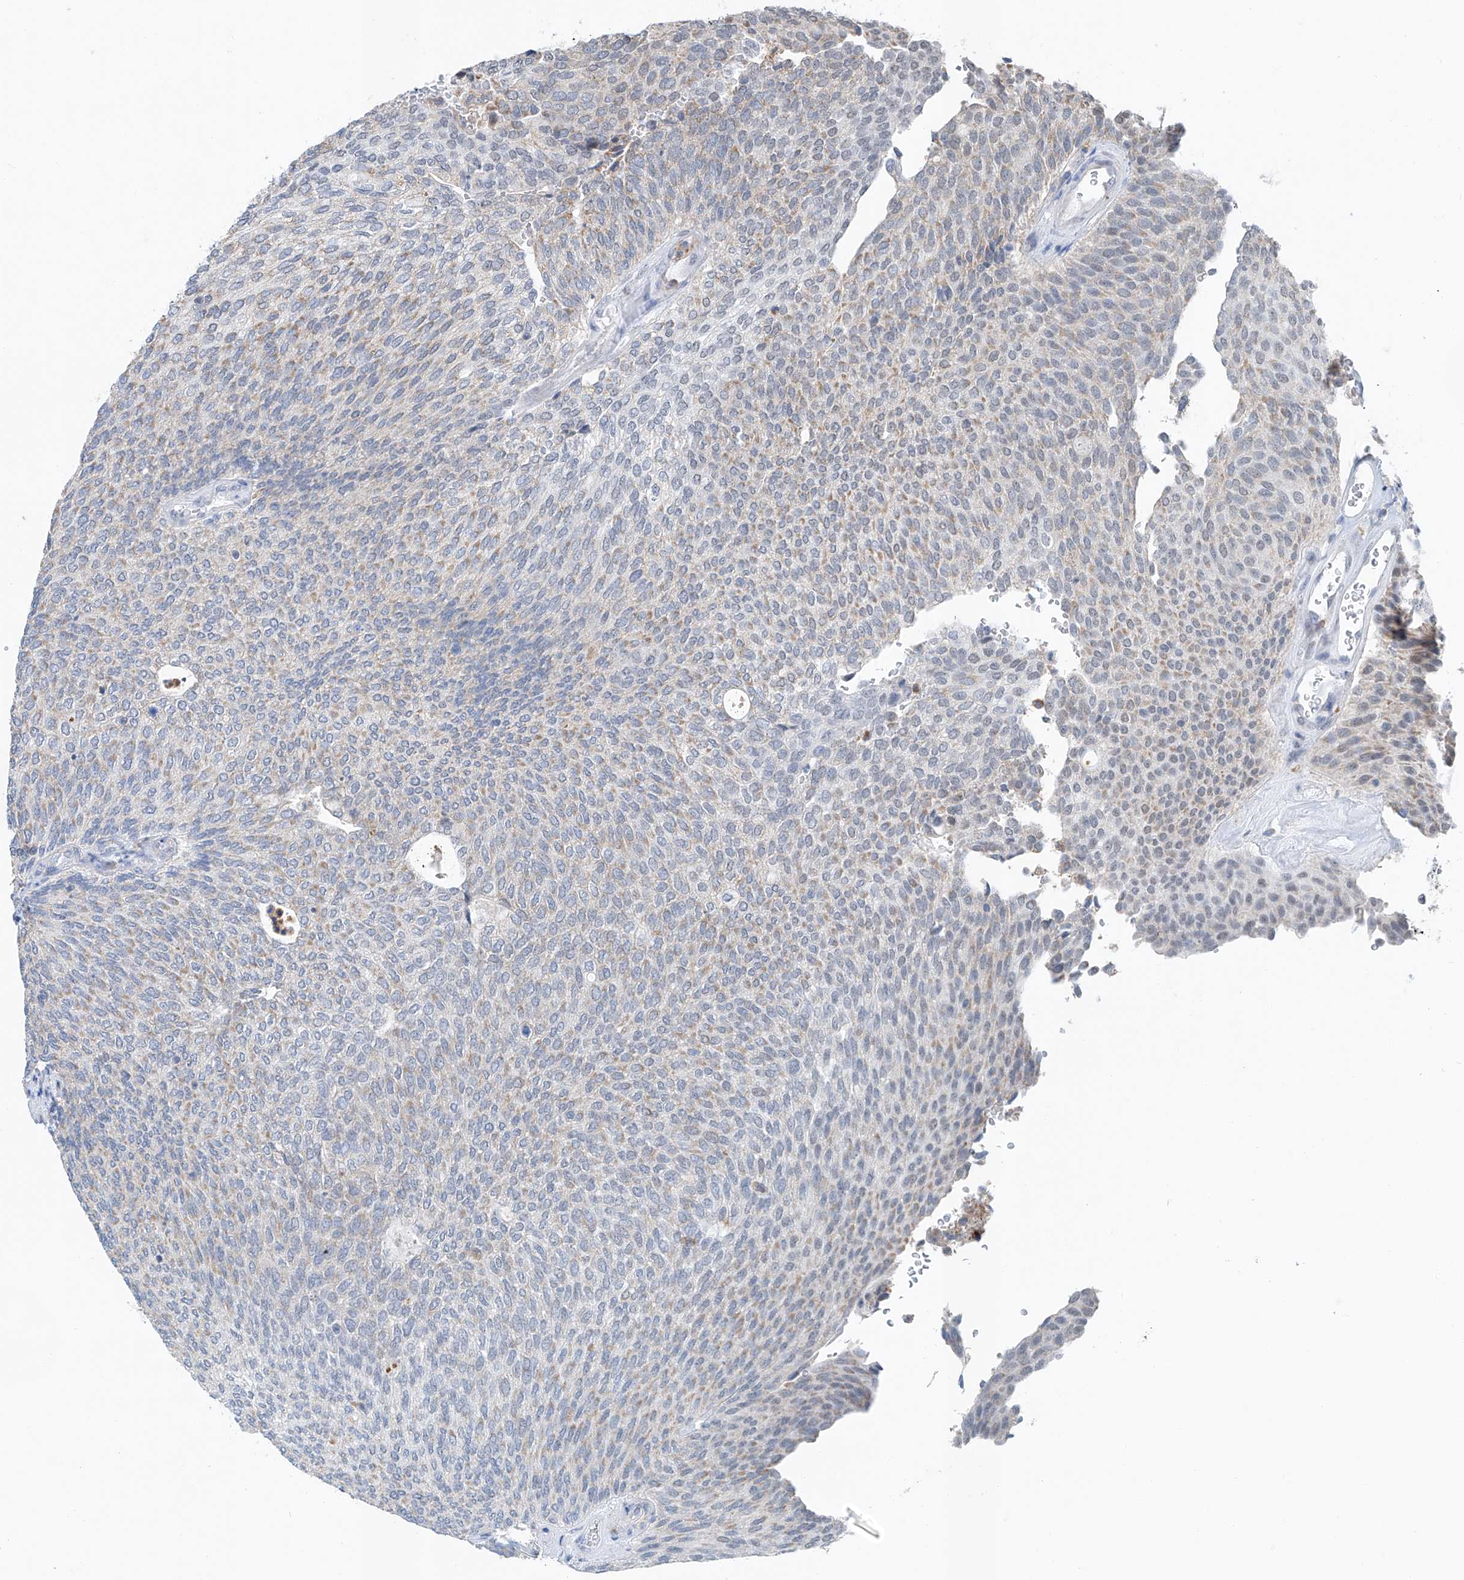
{"staining": {"intensity": "weak", "quantity": "25%-75%", "location": "cytoplasmic/membranous"}, "tissue": "urothelial cancer", "cell_type": "Tumor cells", "image_type": "cancer", "snomed": [{"axis": "morphology", "description": "Urothelial carcinoma, Low grade"}, {"axis": "topography", "description": "Urinary bladder"}], "caption": "A brown stain labels weak cytoplasmic/membranous positivity of a protein in human low-grade urothelial carcinoma tumor cells.", "gene": "KLF15", "patient": {"sex": "female", "age": 79}}